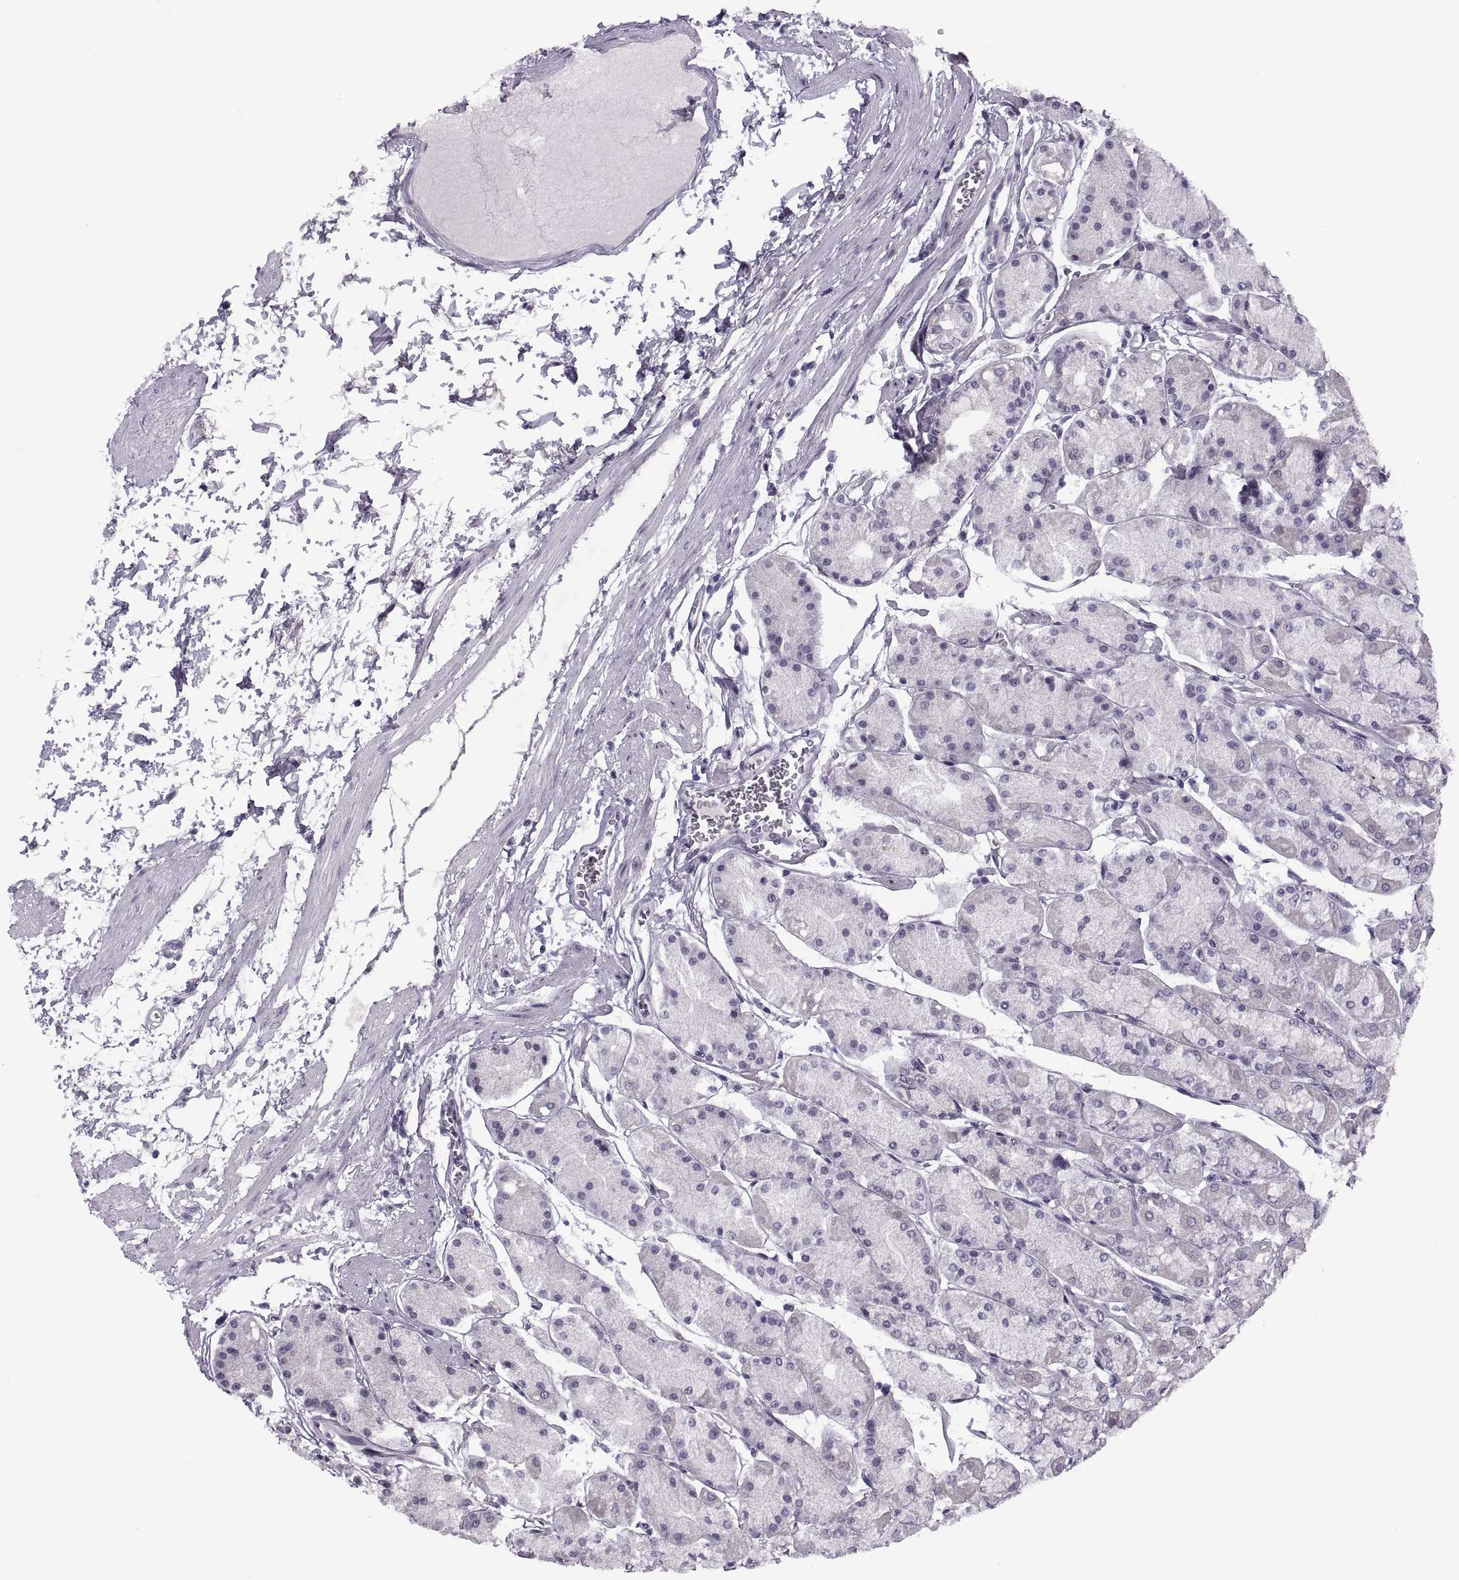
{"staining": {"intensity": "negative", "quantity": "none", "location": "none"}, "tissue": "stomach", "cell_type": "Glandular cells", "image_type": "normal", "snomed": [{"axis": "morphology", "description": "Normal tissue, NOS"}, {"axis": "topography", "description": "Stomach, upper"}], "caption": "An image of human stomach is negative for staining in glandular cells. (DAB immunohistochemistry visualized using brightfield microscopy, high magnification).", "gene": "TBC1D3B", "patient": {"sex": "male", "age": 60}}